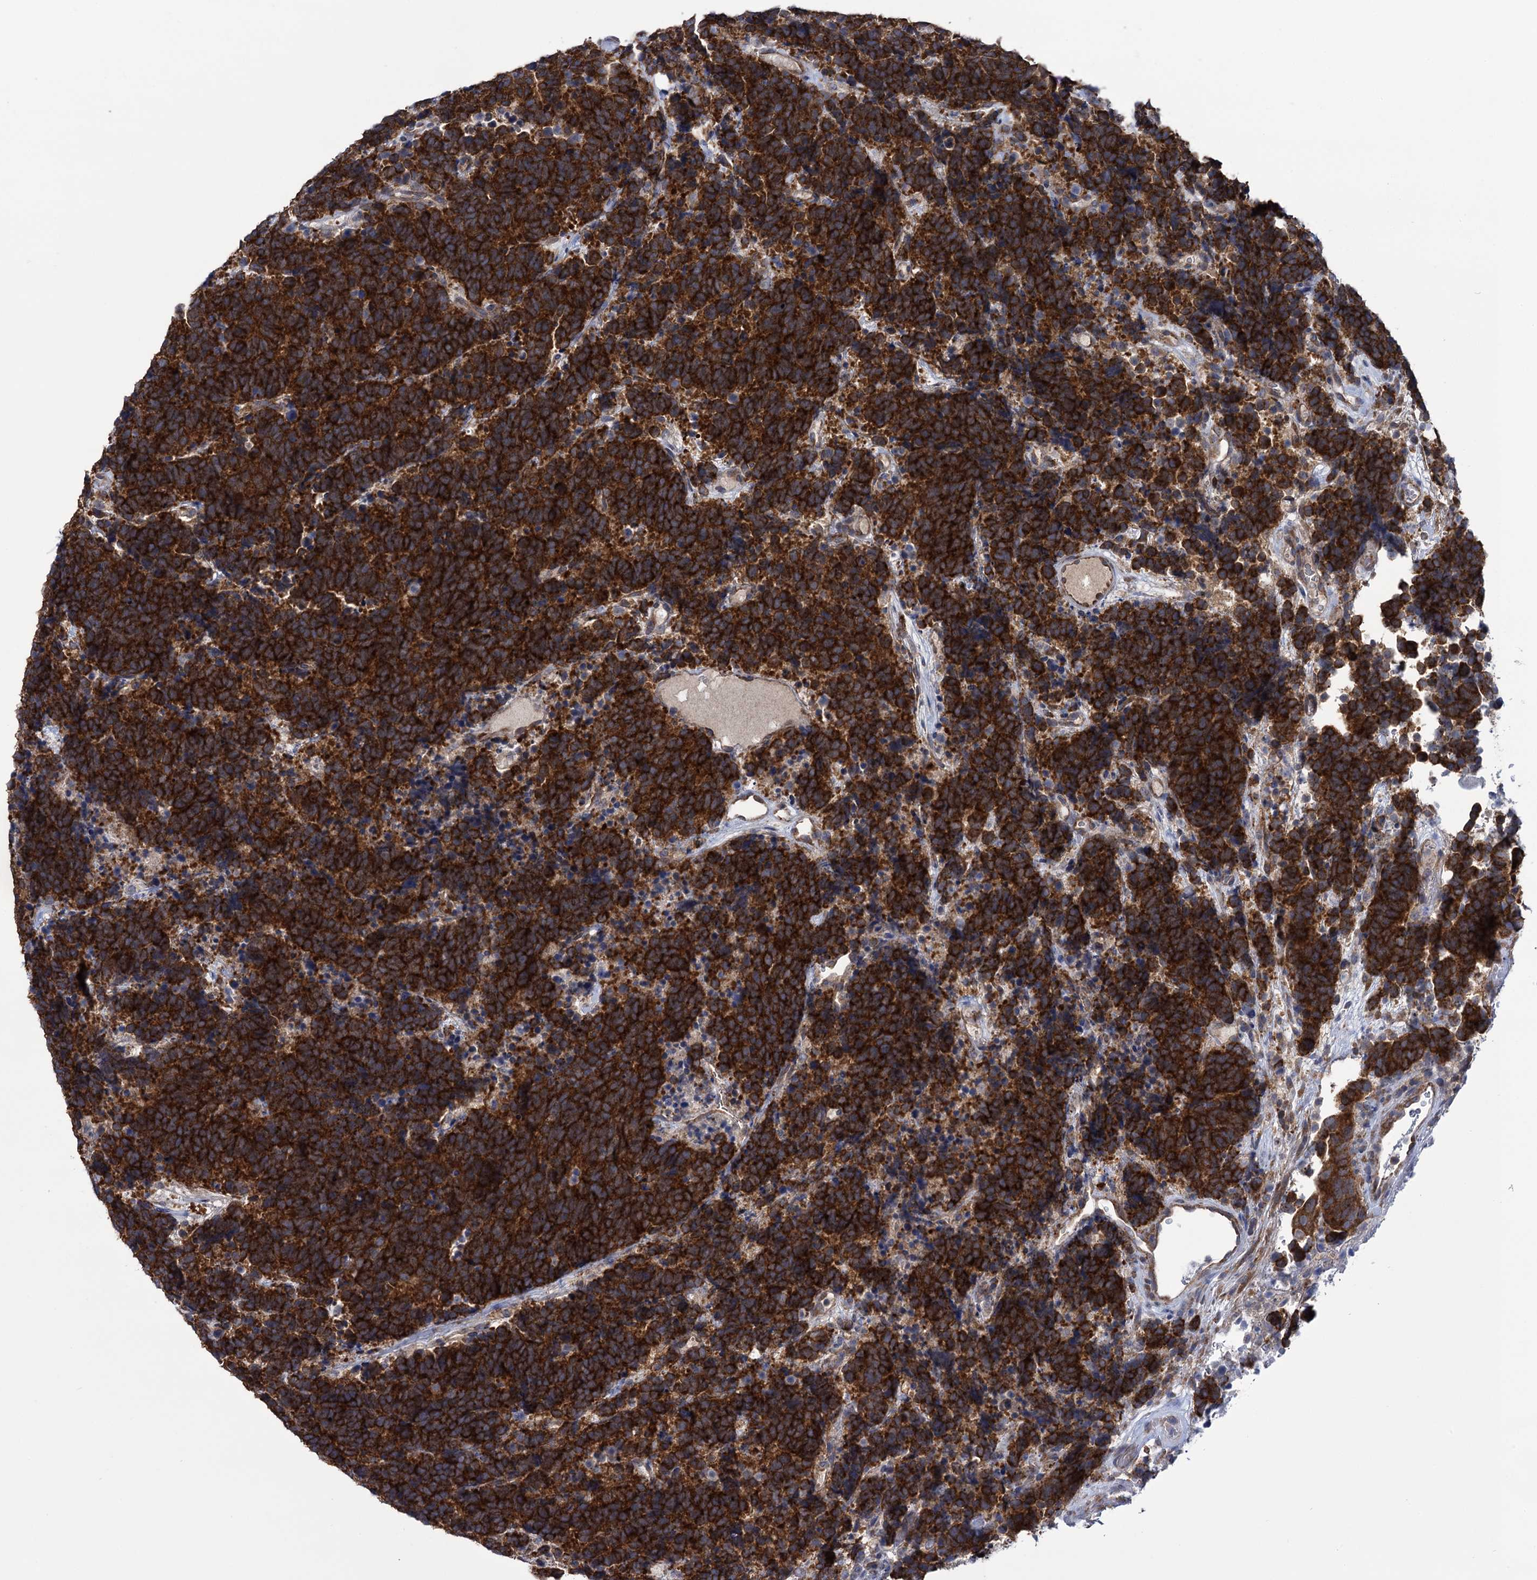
{"staining": {"intensity": "strong", "quantity": ">75%", "location": "cytoplasmic/membranous"}, "tissue": "carcinoid", "cell_type": "Tumor cells", "image_type": "cancer", "snomed": [{"axis": "morphology", "description": "Carcinoma, NOS"}, {"axis": "morphology", "description": "Carcinoid, malignant, NOS"}, {"axis": "topography", "description": "Urinary bladder"}], "caption": "Protein staining of carcinoid tissue reveals strong cytoplasmic/membranous staining in about >75% of tumor cells.", "gene": "GSTM2", "patient": {"sex": "male", "age": 57}}